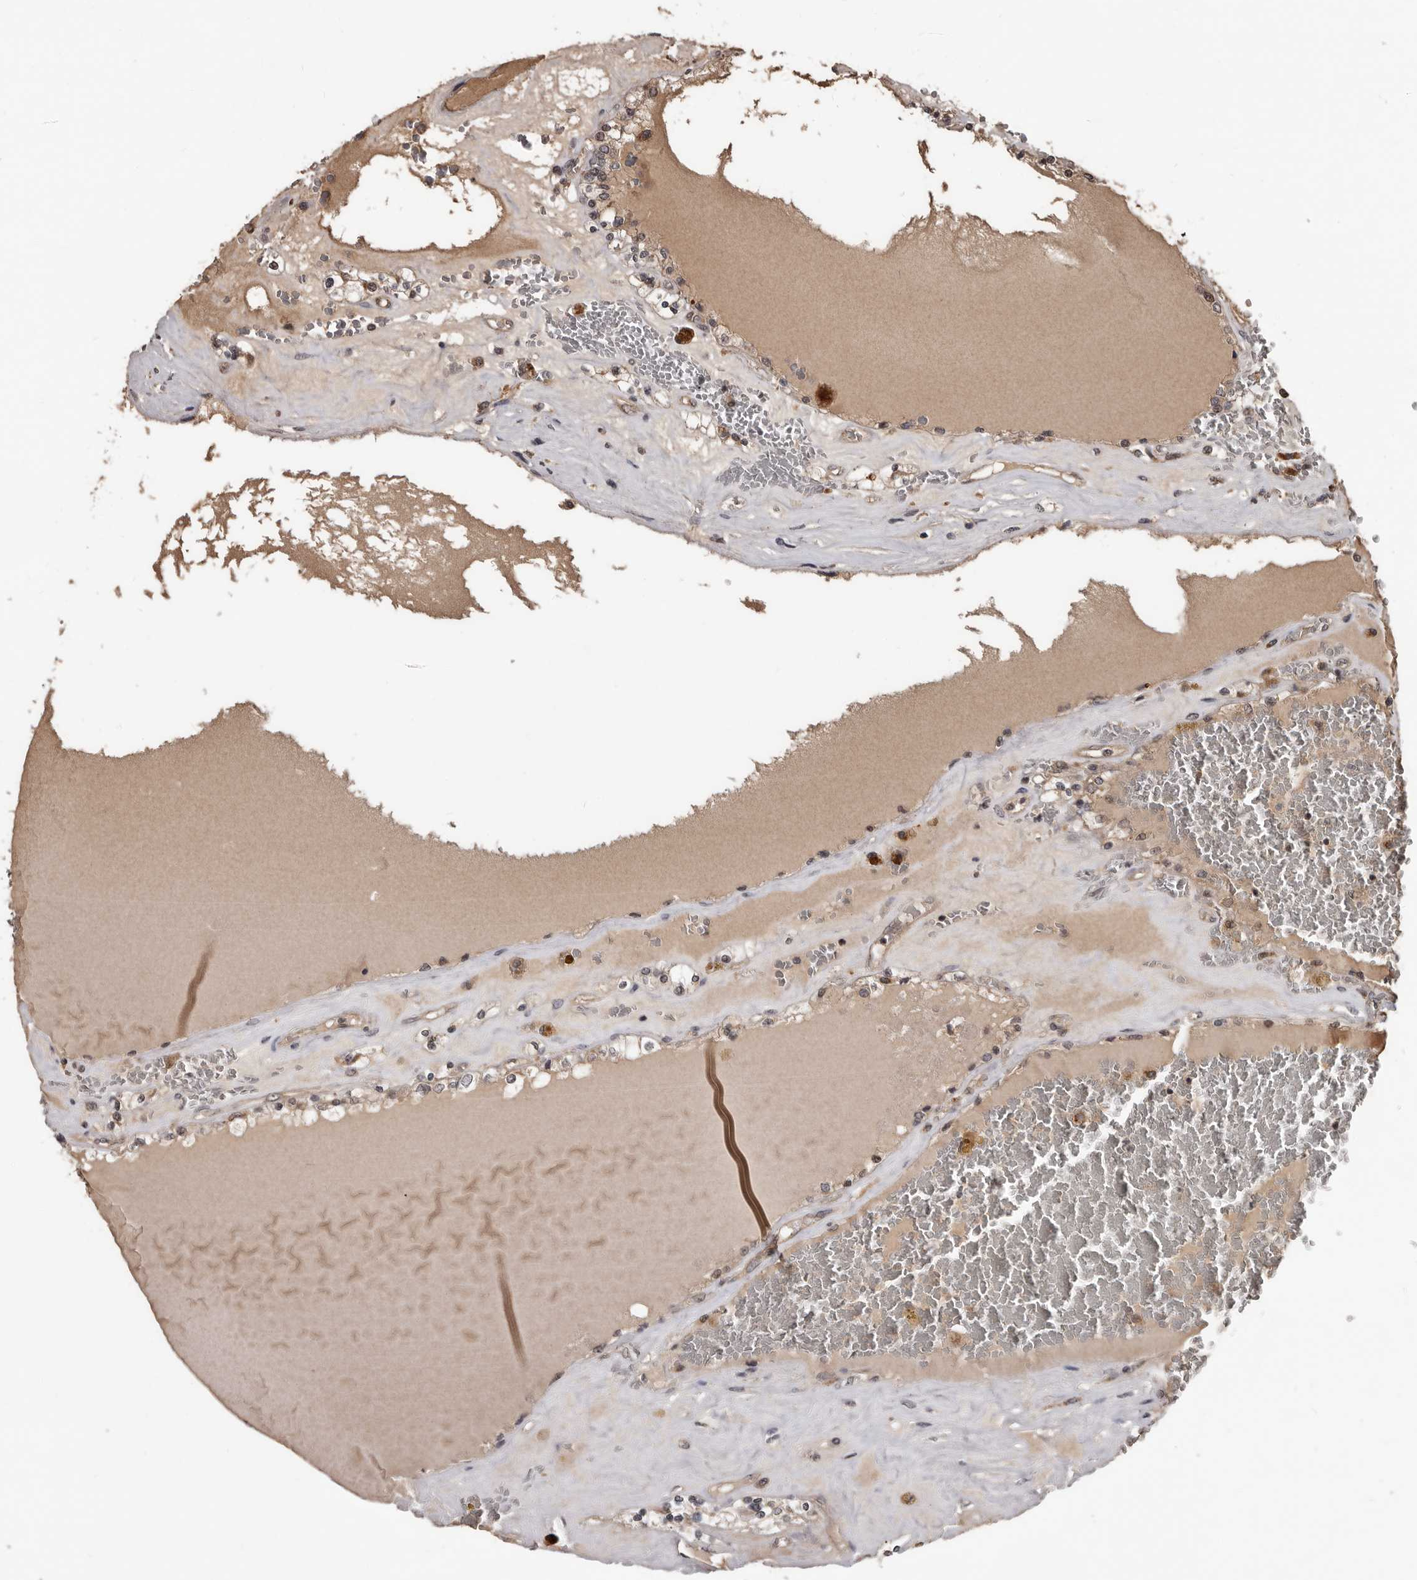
{"staining": {"intensity": "weak", "quantity": "<25%", "location": "cytoplasmic/membranous"}, "tissue": "renal cancer", "cell_type": "Tumor cells", "image_type": "cancer", "snomed": [{"axis": "morphology", "description": "Adenocarcinoma, NOS"}, {"axis": "topography", "description": "Kidney"}], "caption": "Image shows no significant protein expression in tumor cells of renal cancer.", "gene": "AHR", "patient": {"sex": "female", "age": 56}}